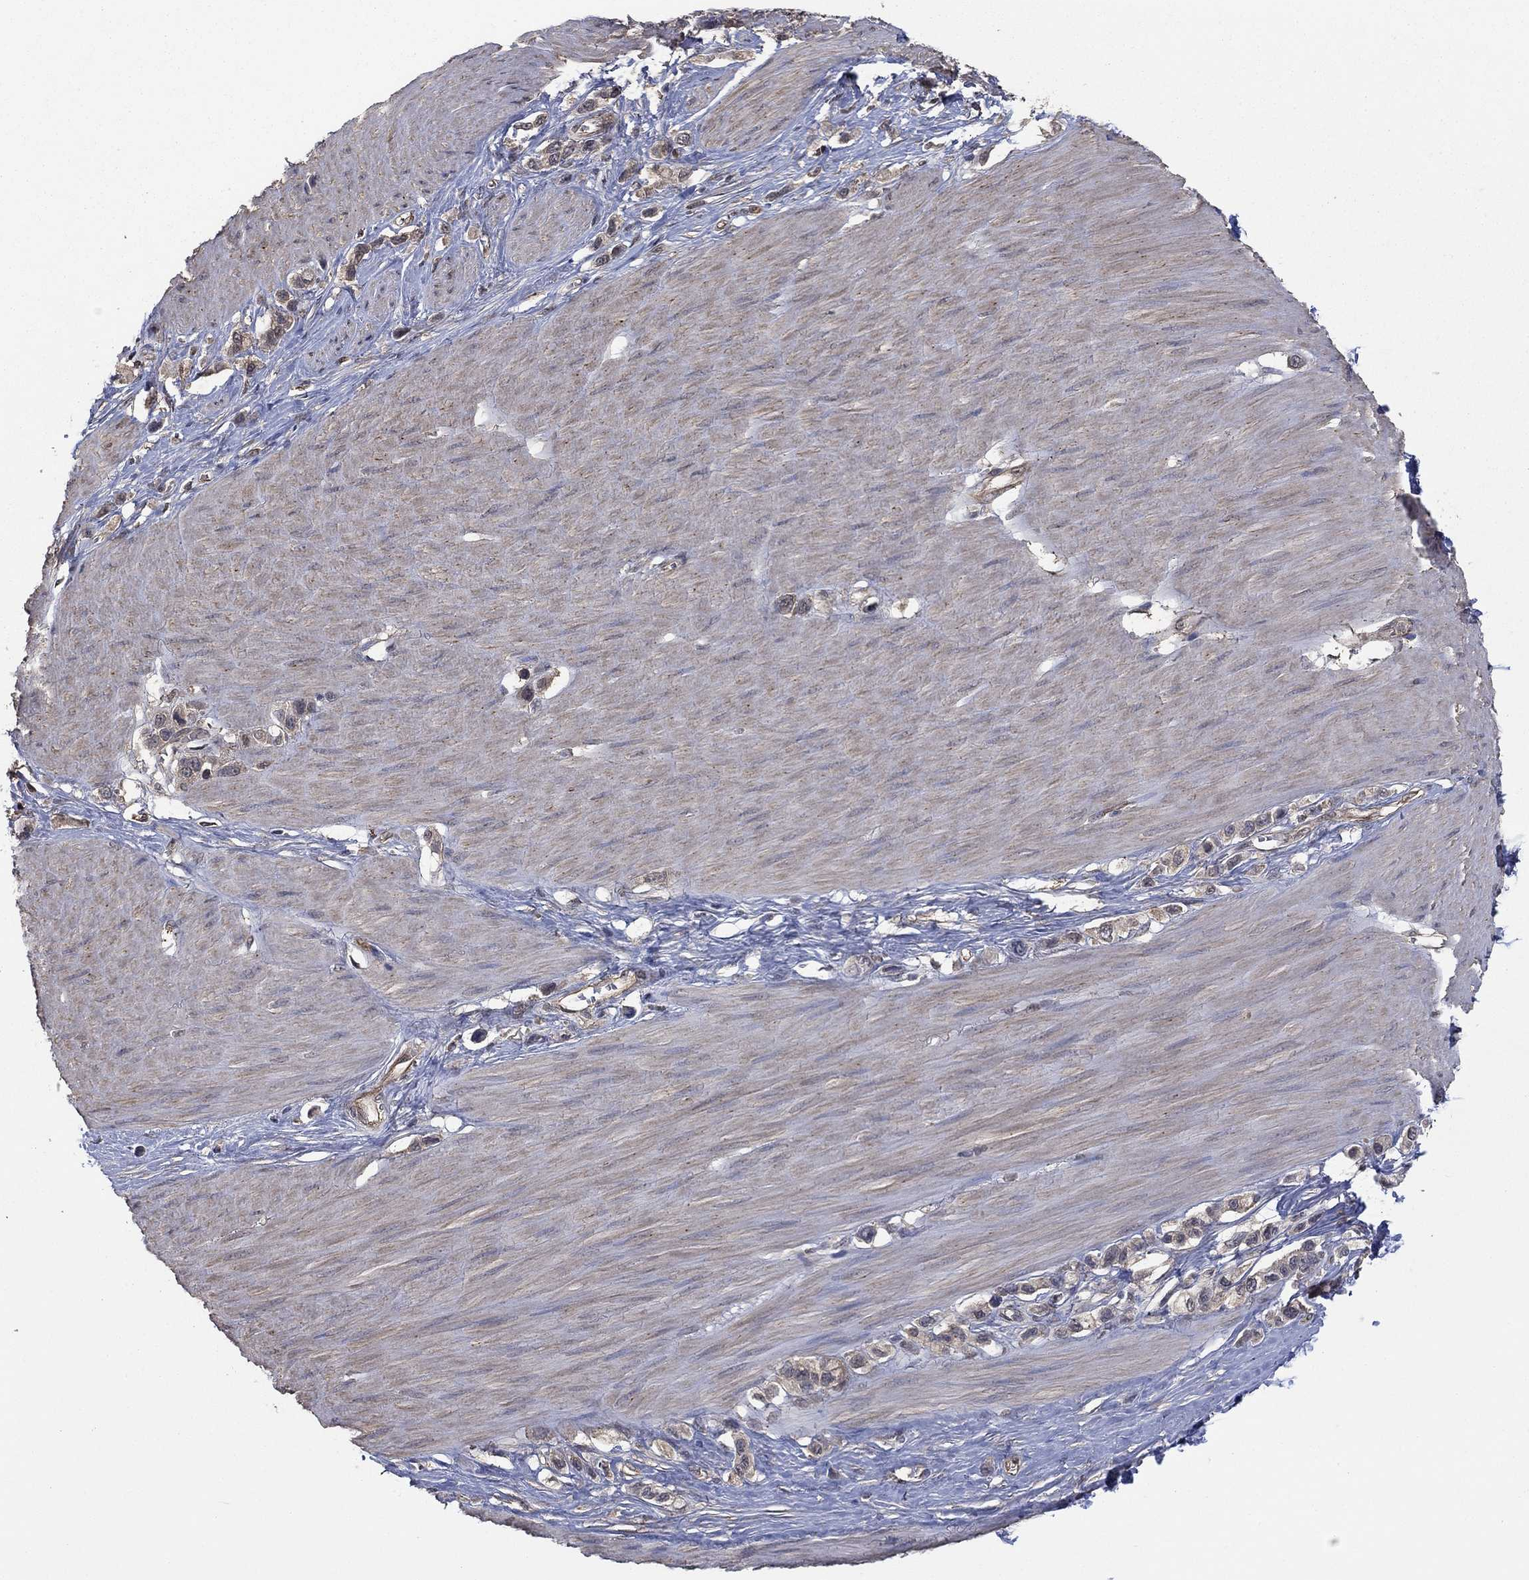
{"staining": {"intensity": "weak", "quantity": "25%-75%", "location": "cytoplasmic/membranous"}, "tissue": "stomach cancer", "cell_type": "Tumor cells", "image_type": "cancer", "snomed": [{"axis": "morphology", "description": "Normal tissue, NOS"}, {"axis": "morphology", "description": "Adenocarcinoma, NOS"}, {"axis": "morphology", "description": "Adenocarcinoma, High grade"}, {"axis": "topography", "description": "Stomach, upper"}, {"axis": "topography", "description": "Stomach"}], "caption": "A high-resolution histopathology image shows IHC staining of stomach cancer, which displays weak cytoplasmic/membranous expression in about 25%-75% of tumor cells. The protein of interest is shown in brown color, while the nuclei are stained blue.", "gene": "RNF114", "patient": {"sex": "female", "age": 65}}